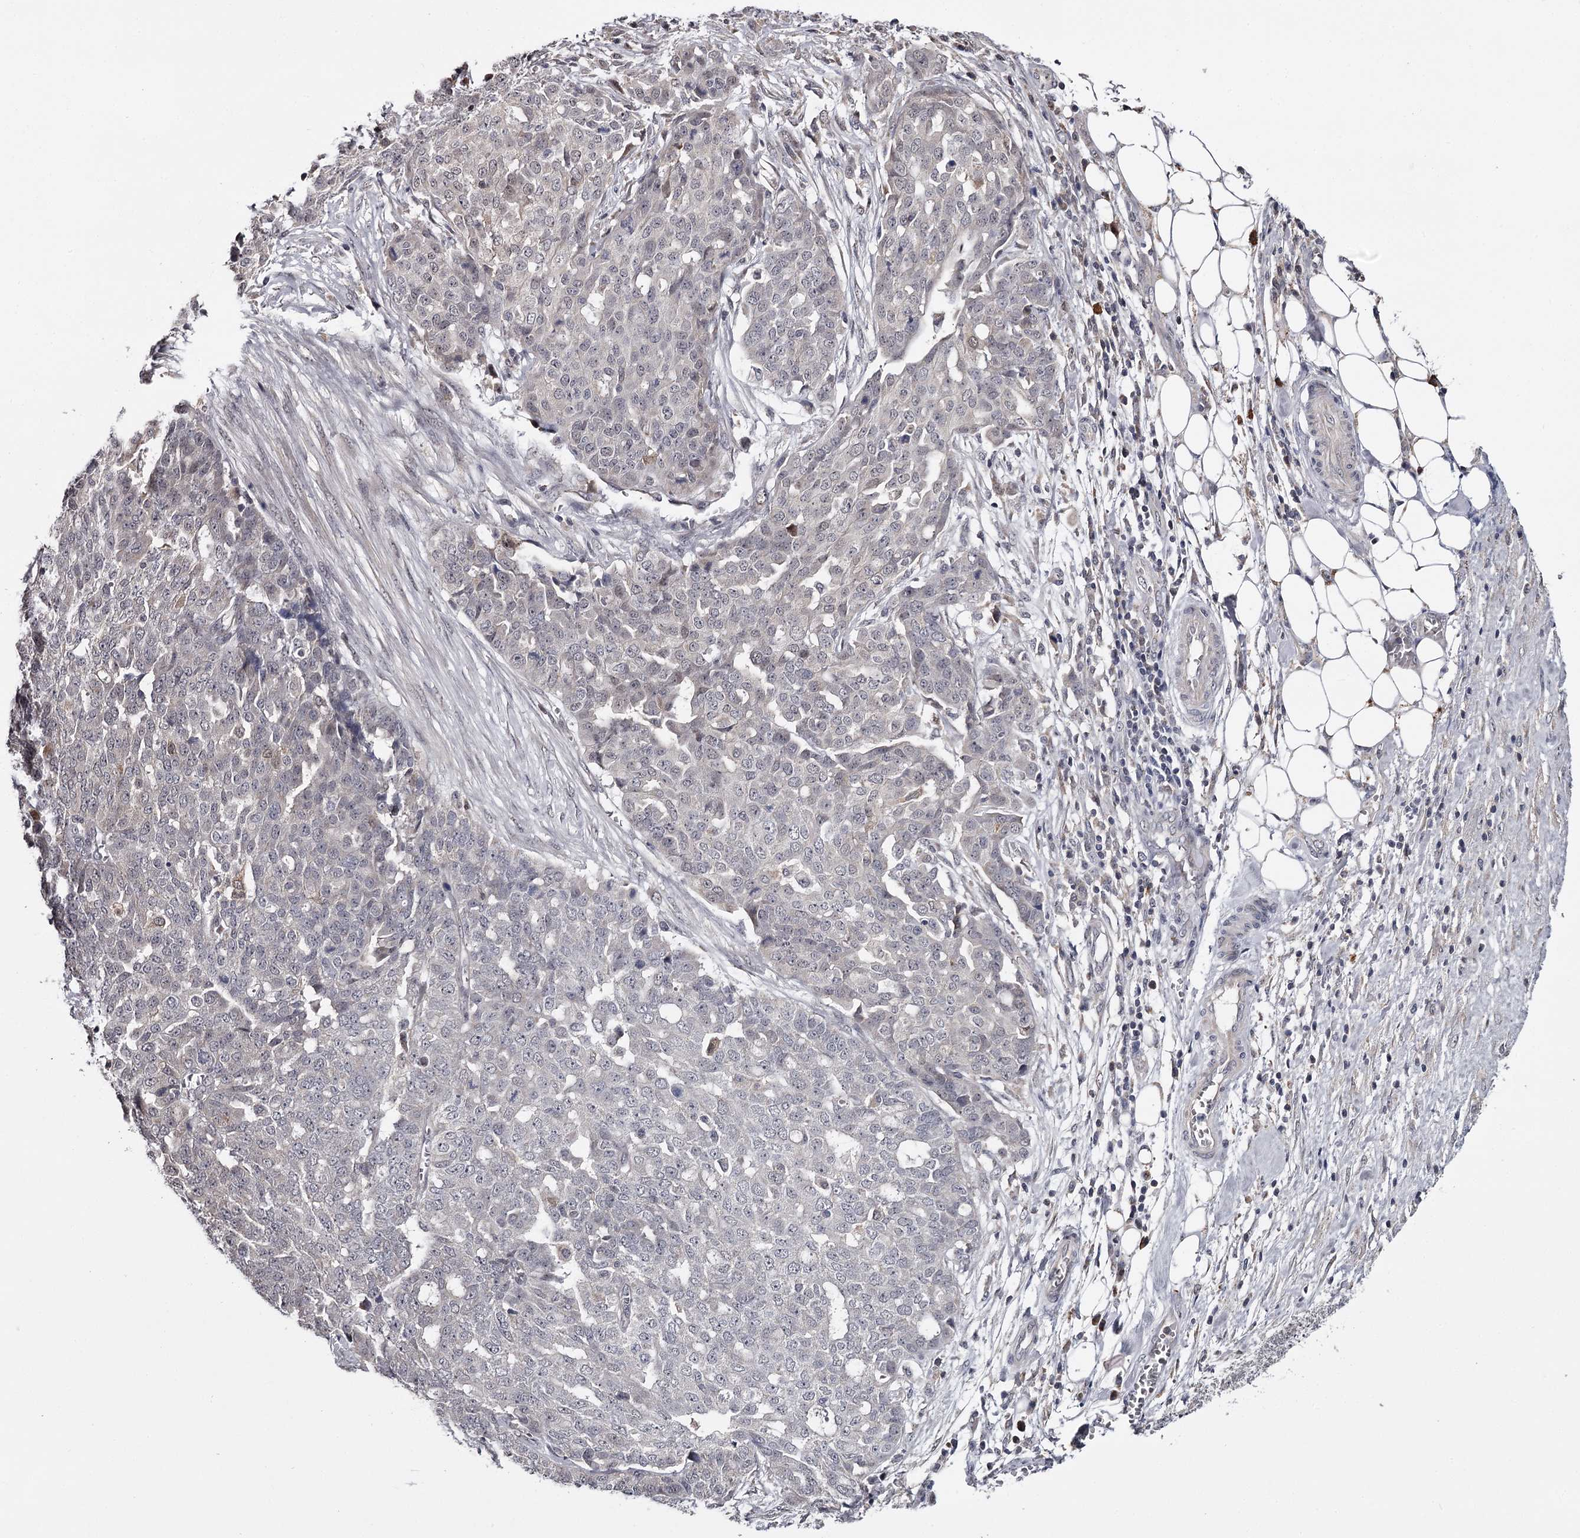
{"staining": {"intensity": "weak", "quantity": "<25%", "location": "nuclear"}, "tissue": "ovarian cancer", "cell_type": "Tumor cells", "image_type": "cancer", "snomed": [{"axis": "morphology", "description": "Cystadenocarcinoma, serous, NOS"}, {"axis": "topography", "description": "Soft tissue"}, {"axis": "topography", "description": "Ovary"}], "caption": "This micrograph is of ovarian serous cystadenocarcinoma stained with immunohistochemistry (IHC) to label a protein in brown with the nuclei are counter-stained blue. There is no expression in tumor cells. The staining is performed using DAB brown chromogen with nuclei counter-stained in using hematoxylin.", "gene": "GTSF1", "patient": {"sex": "female", "age": 57}}